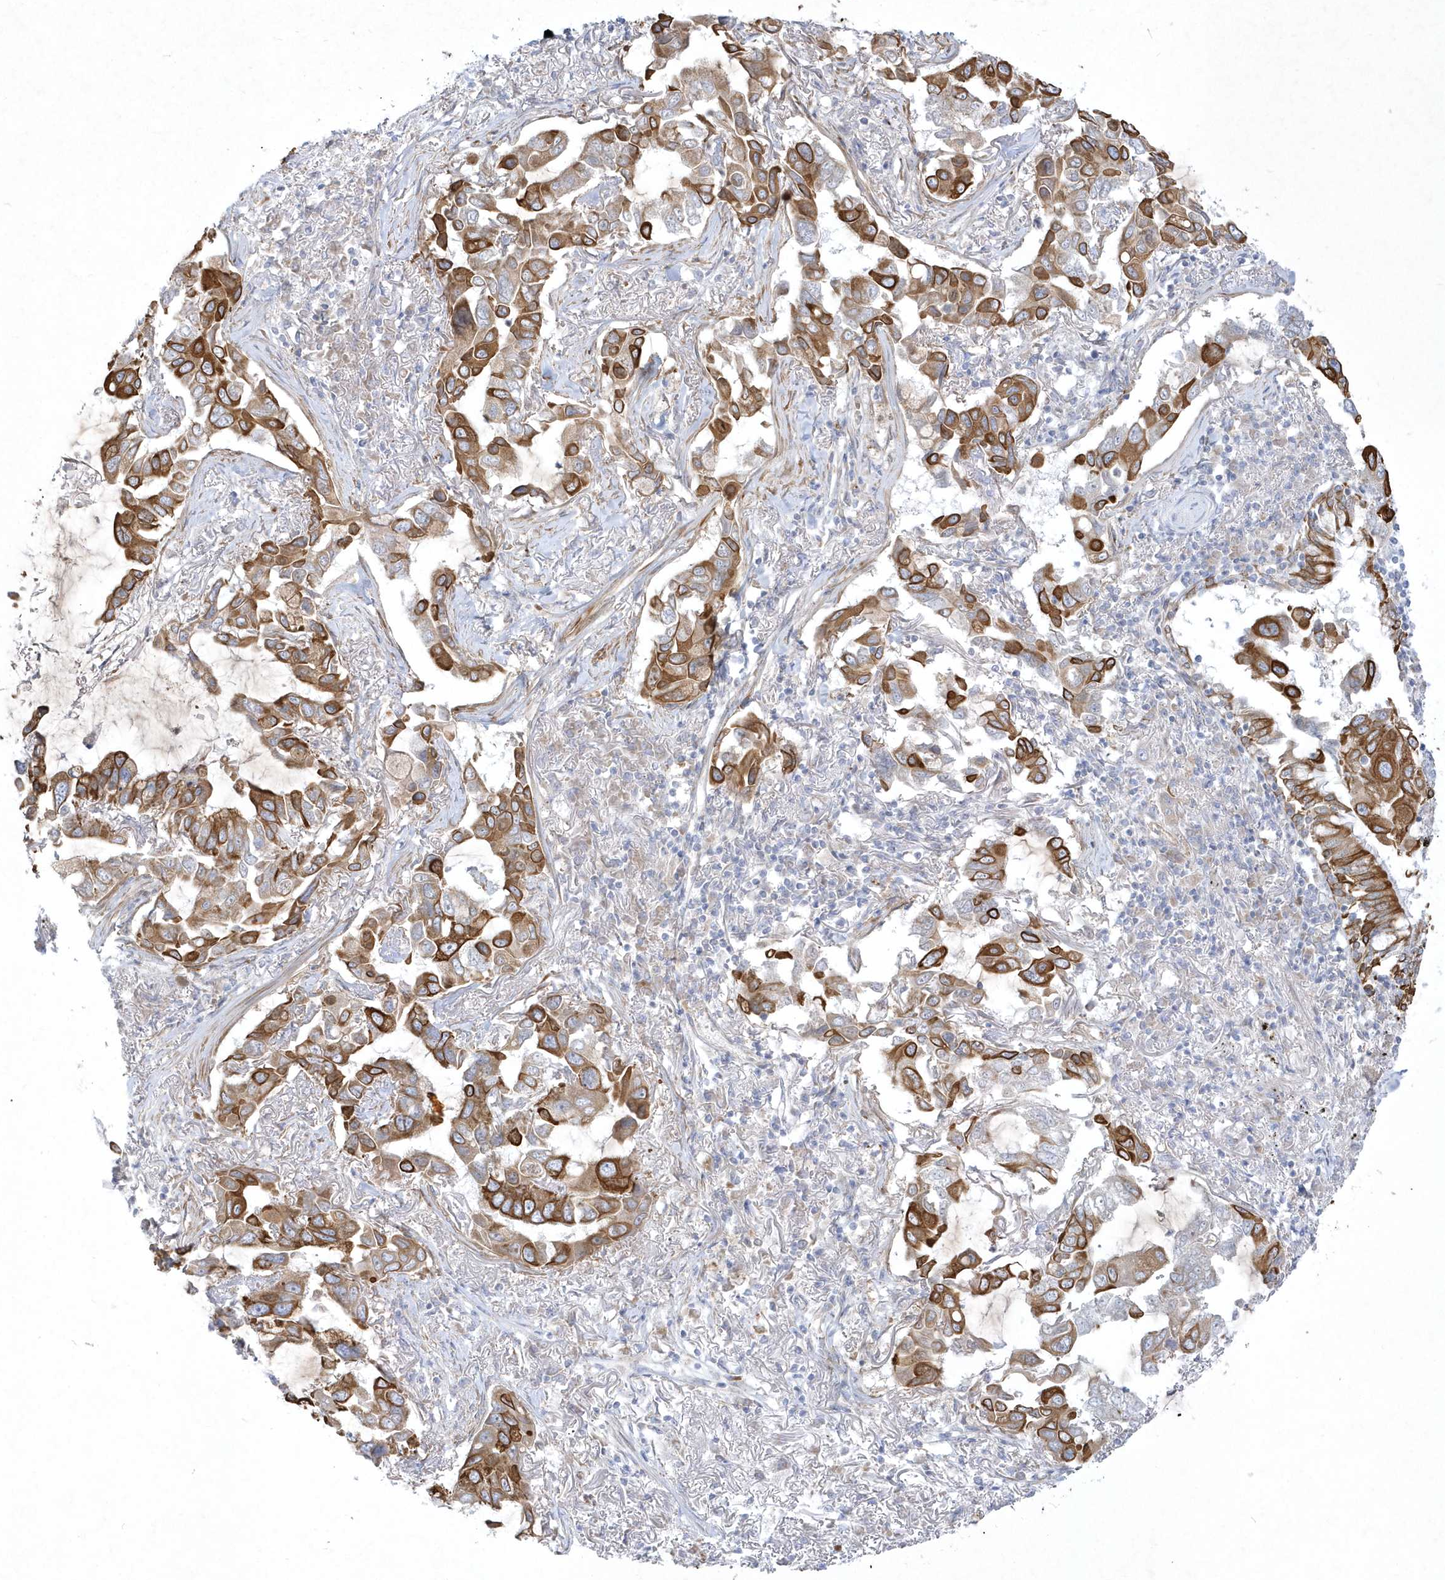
{"staining": {"intensity": "strong", "quantity": ">75%", "location": "cytoplasmic/membranous"}, "tissue": "lung cancer", "cell_type": "Tumor cells", "image_type": "cancer", "snomed": [{"axis": "morphology", "description": "Adenocarcinoma, NOS"}, {"axis": "topography", "description": "Lung"}], "caption": "Immunohistochemistry of lung cancer shows high levels of strong cytoplasmic/membranous expression in approximately >75% of tumor cells. The staining was performed using DAB (3,3'-diaminobenzidine), with brown indicating positive protein expression. Nuclei are stained blue with hematoxylin.", "gene": "LARS1", "patient": {"sex": "male", "age": 64}}